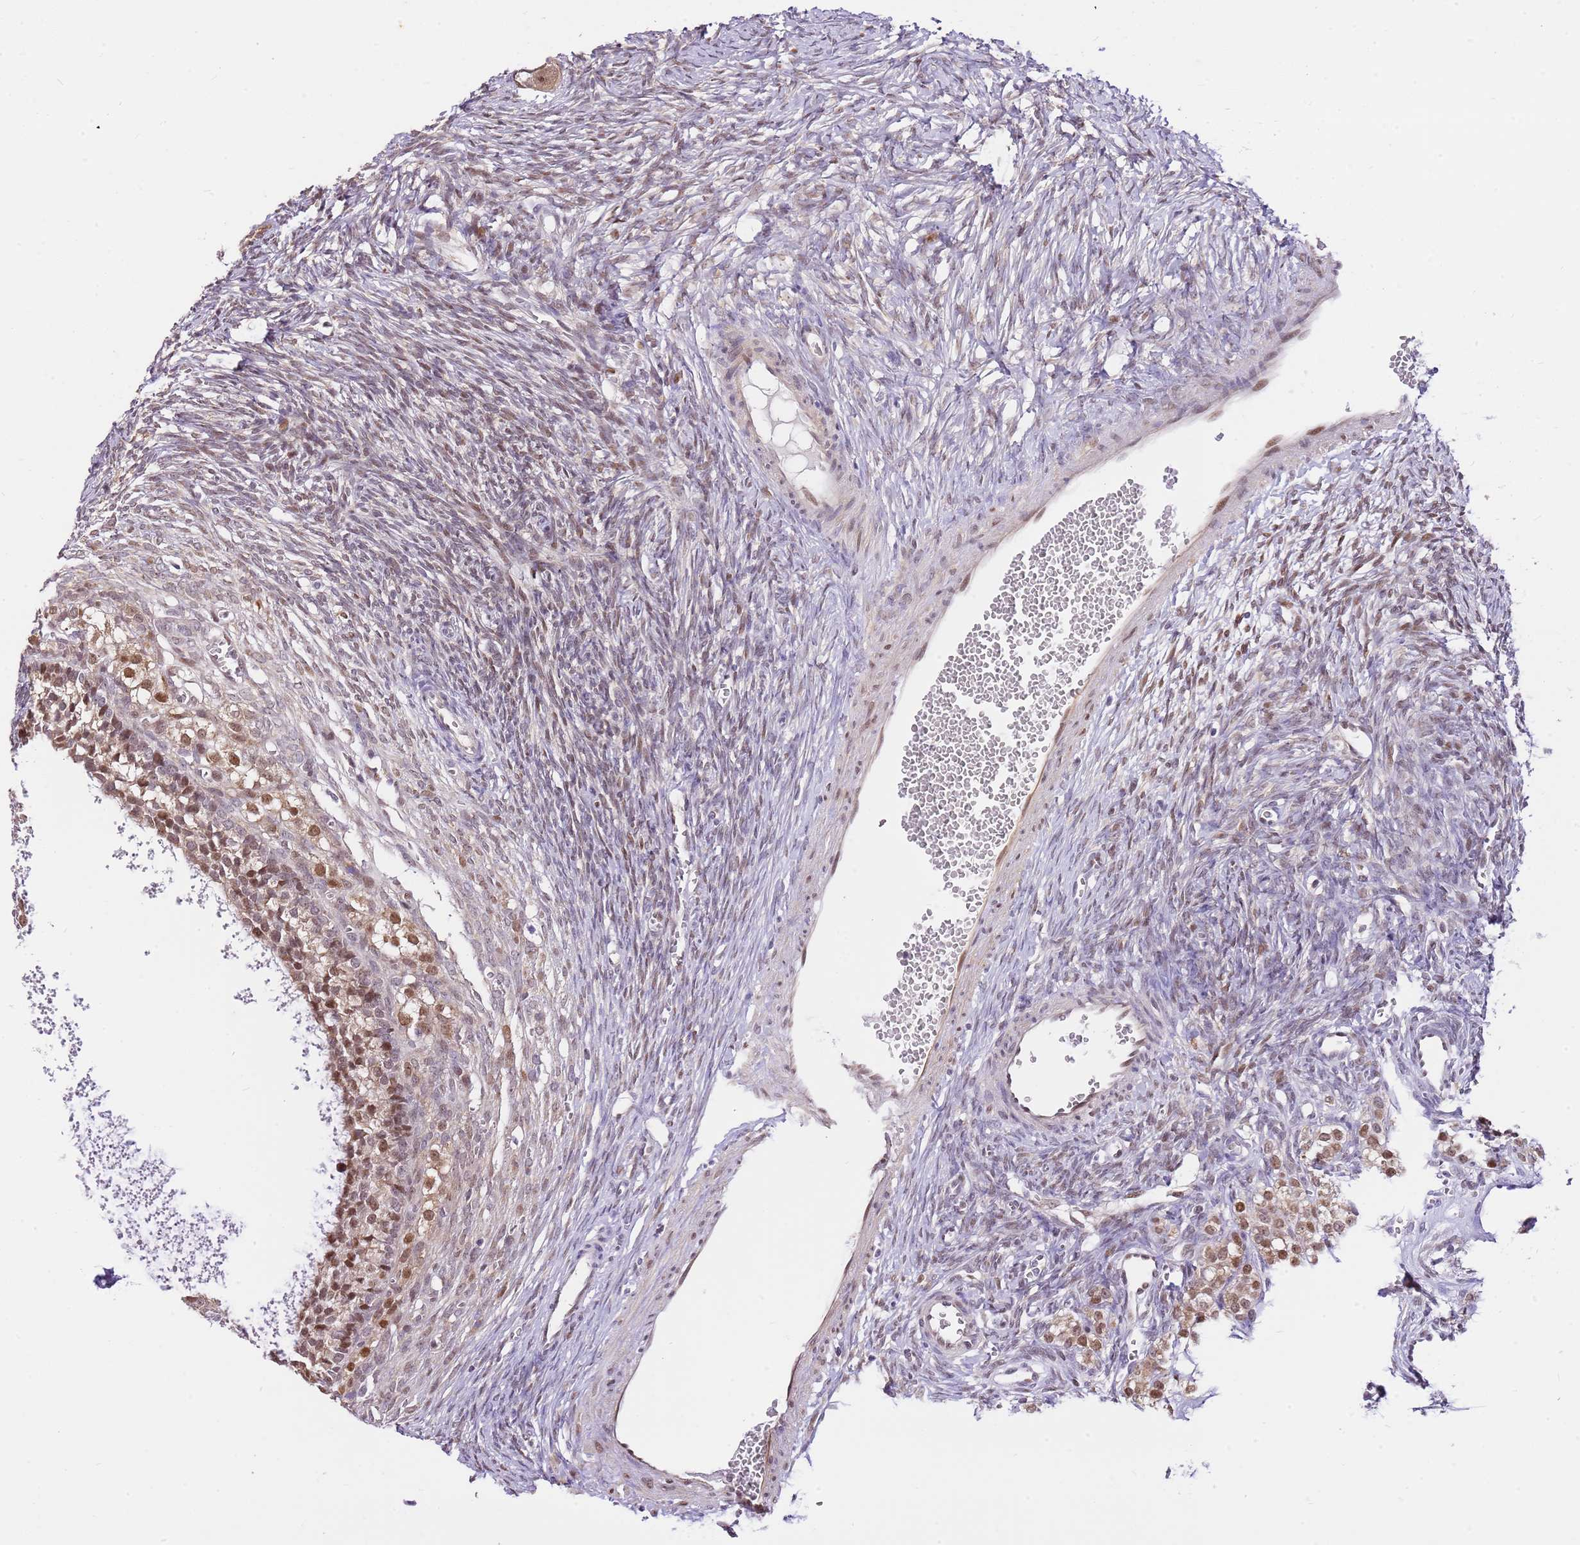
{"staining": {"intensity": "moderate", "quantity": ">75%", "location": "nuclear"}, "tissue": "ovary", "cell_type": "Follicle cells", "image_type": "normal", "snomed": [{"axis": "morphology", "description": "Normal tissue, NOS"}, {"axis": "morphology", "description": "Developmental malformation"}, {"axis": "topography", "description": "Ovary"}], "caption": "Normal ovary shows moderate nuclear expression in approximately >75% of follicle cells.", "gene": "RFK", "patient": {"sex": "female", "age": 39}}